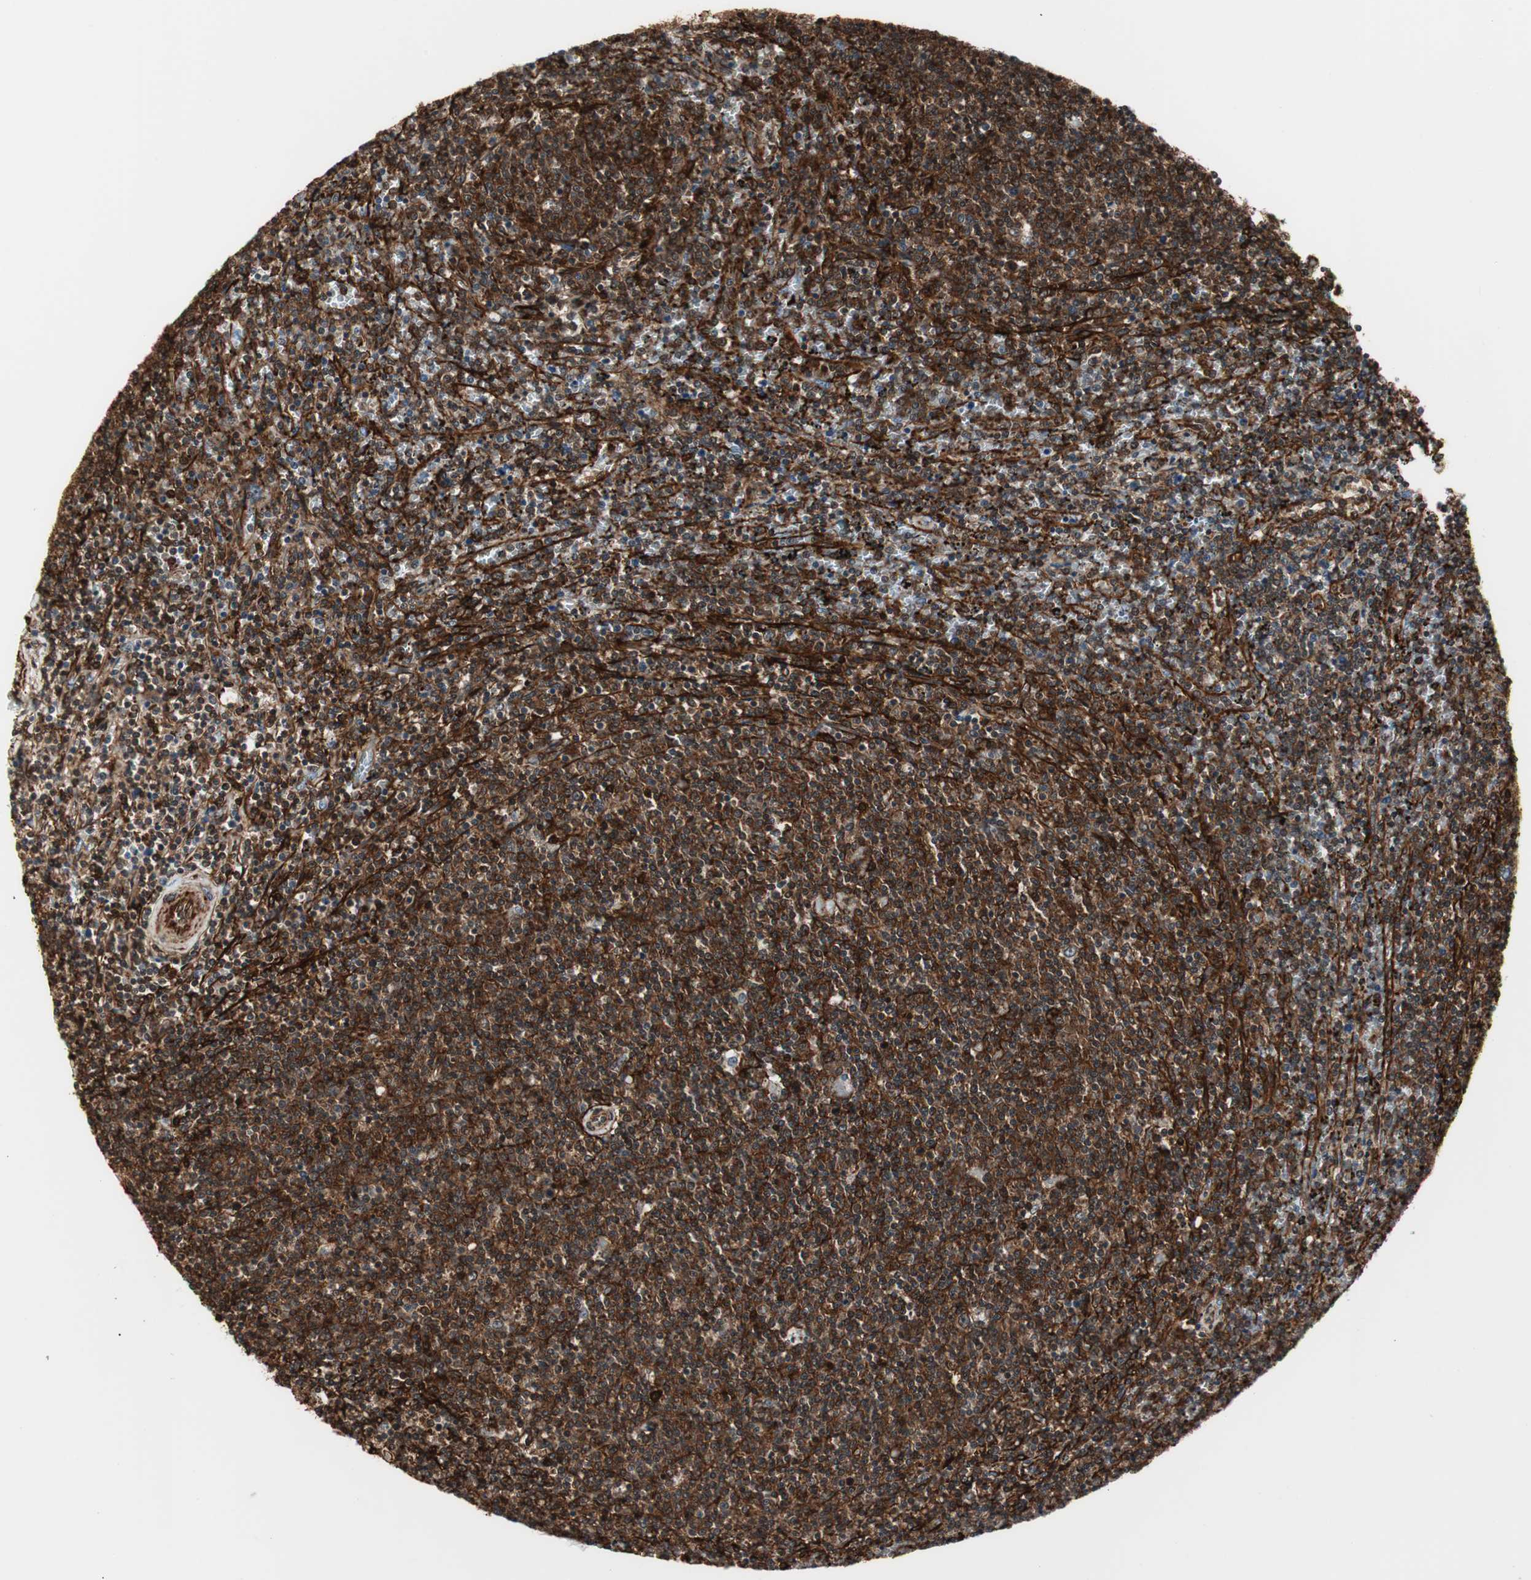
{"staining": {"intensity": "strong", "quantity": ">75%", "location": "cytoplasmic/membranous"}, "tissue": "lymphoma", "cell_type": "Tumor cells", "image_type": "cancer", "snomed": [{"axis": "morphology", "description": "Malignant lymphoma, non-Hodgkin's type, Low grade"}, {"axis": "topography", "description": "Spleen"}], "caption": "Protein expression analysis of lymphoma demonstrates strong cytoplasmic/membranous expression in about >75% of tumor cells.", "gene": "PTPN11", "patient": {"sex": "female", "age": 50}}